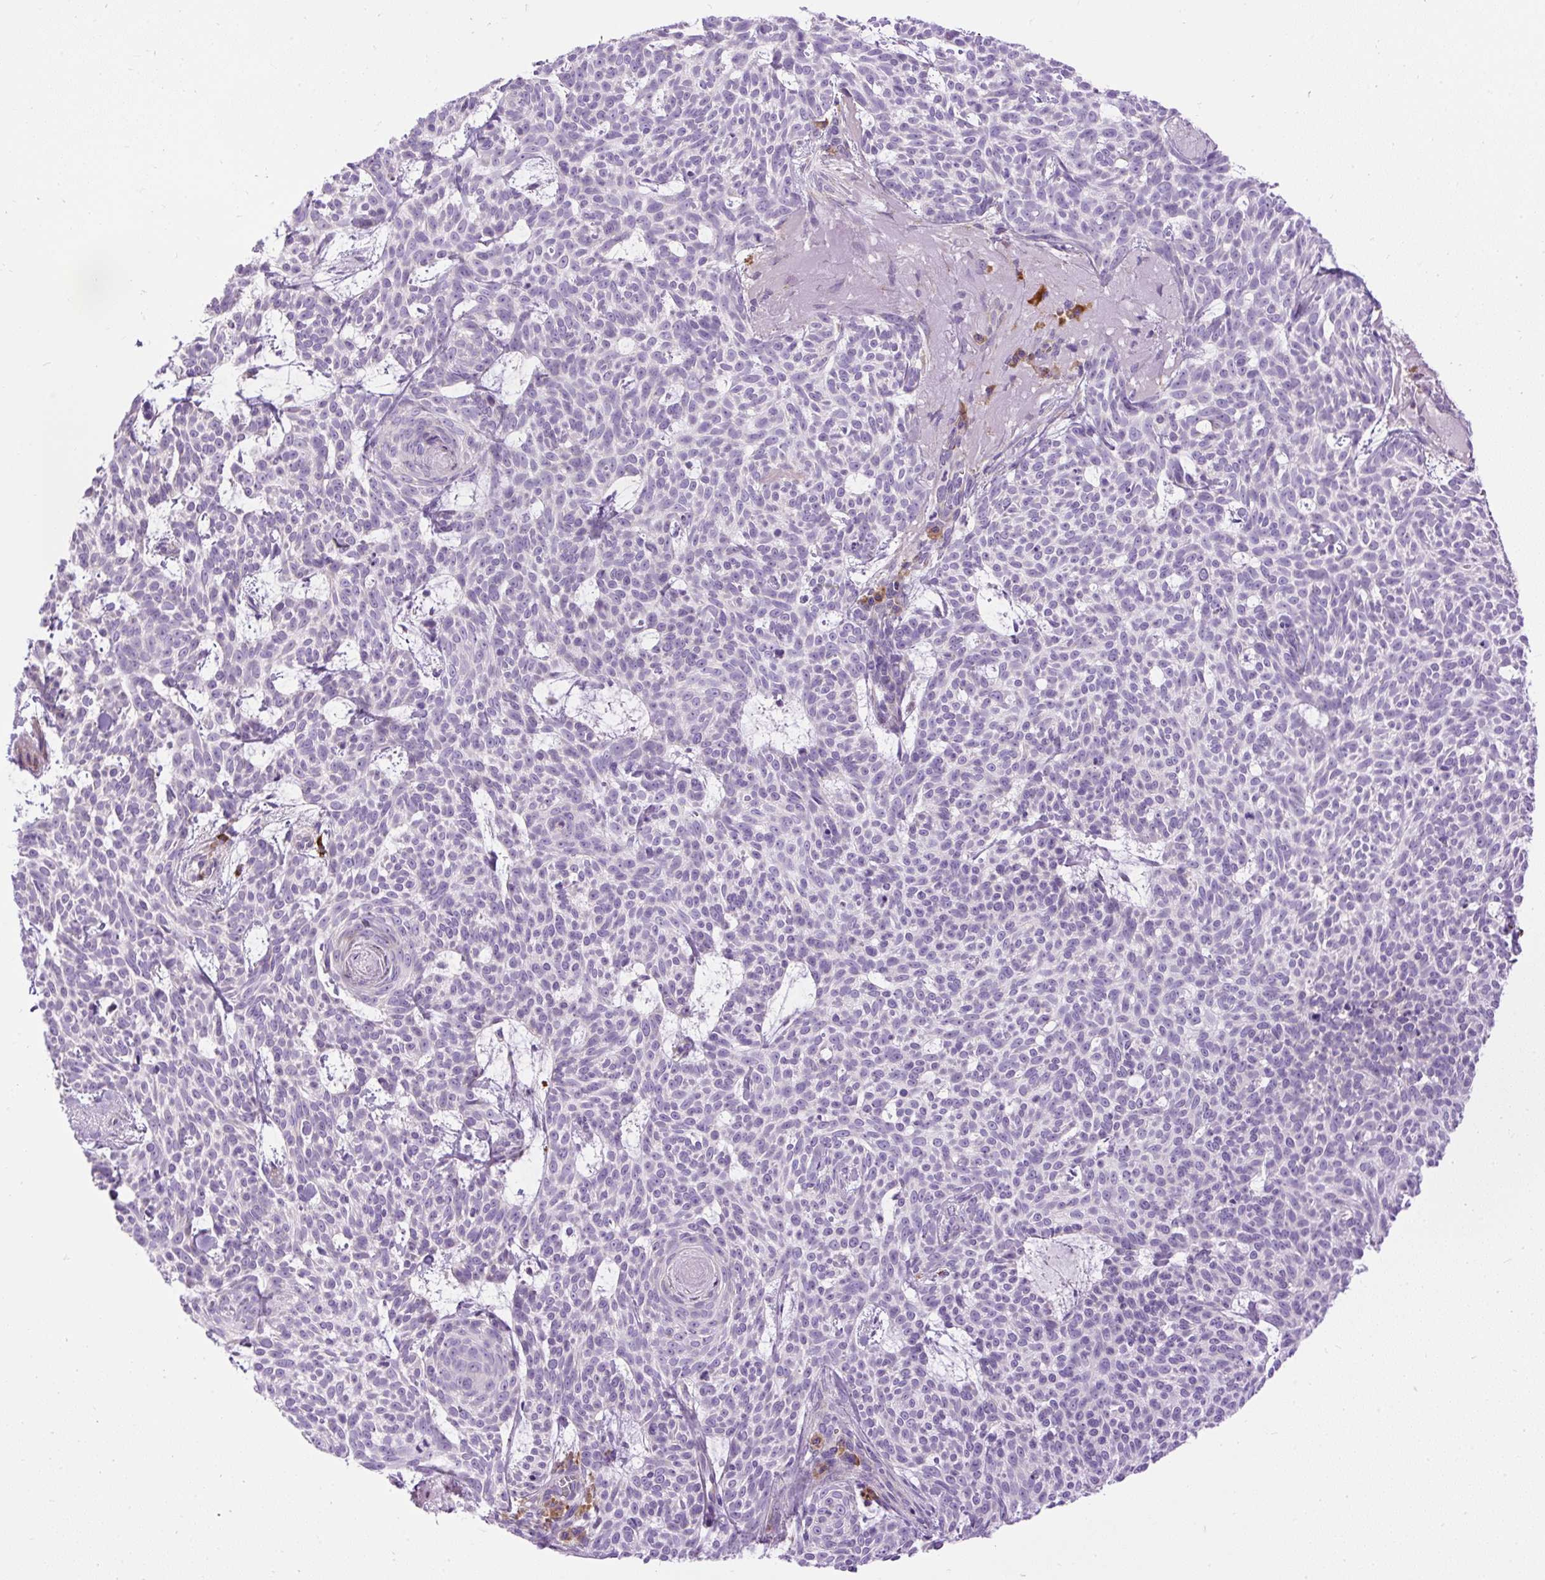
{"staining": {"intensity": "negative", "quantity": "none", "location": "none"}, "tissue": "skin cancer", "cell_type": "Tumor cells", "image_type": "cancer", "snomed": [{"axis": "morphology", "description": "Basal cell carcinoma"}, {"axis": "topography", "description": "Skin"}], "caption": "High magnification brightfield microscopy of skin cancer (basal cell carcinoma) stained with DAB (brown) and counterstained with hematoxylin (blue): tumor cells show no significant expression.", "gene": "SYBU", "patient": {"sex": "female", "age": 93}}